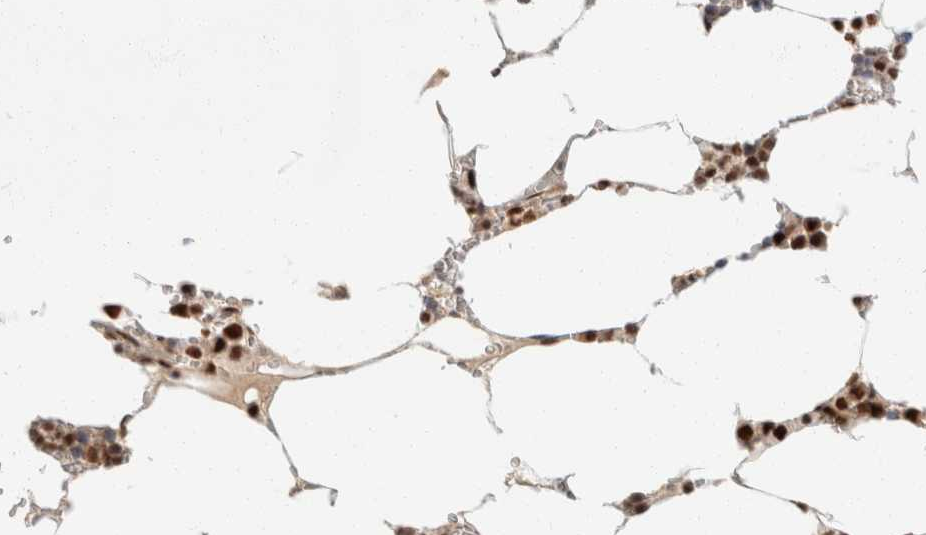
{"staining": {"intensity": "strong", "quantity": "25%-75%", "location": "nuclear"}, "tissue": "bone marrow", "cell_type": "Hematopoietic cells", "image_type": "normal", "snomed": [{"axis": "morphology", "description": "Normal tissue, NOS"}, {"axis": "topography", "description": "Bone marrow"}], "caption": "High-power microscopy captured an immunohistochemistry micrograph of benign bone marrow, revealing strong nuclear positivity in about 25%-75% of hematopoietic cells. Immunohistochemistry stains the protein in brown and the nuclei are stained blue.", "gene": "ZNF768", "patient": {"sex": "male", "age": 70}}